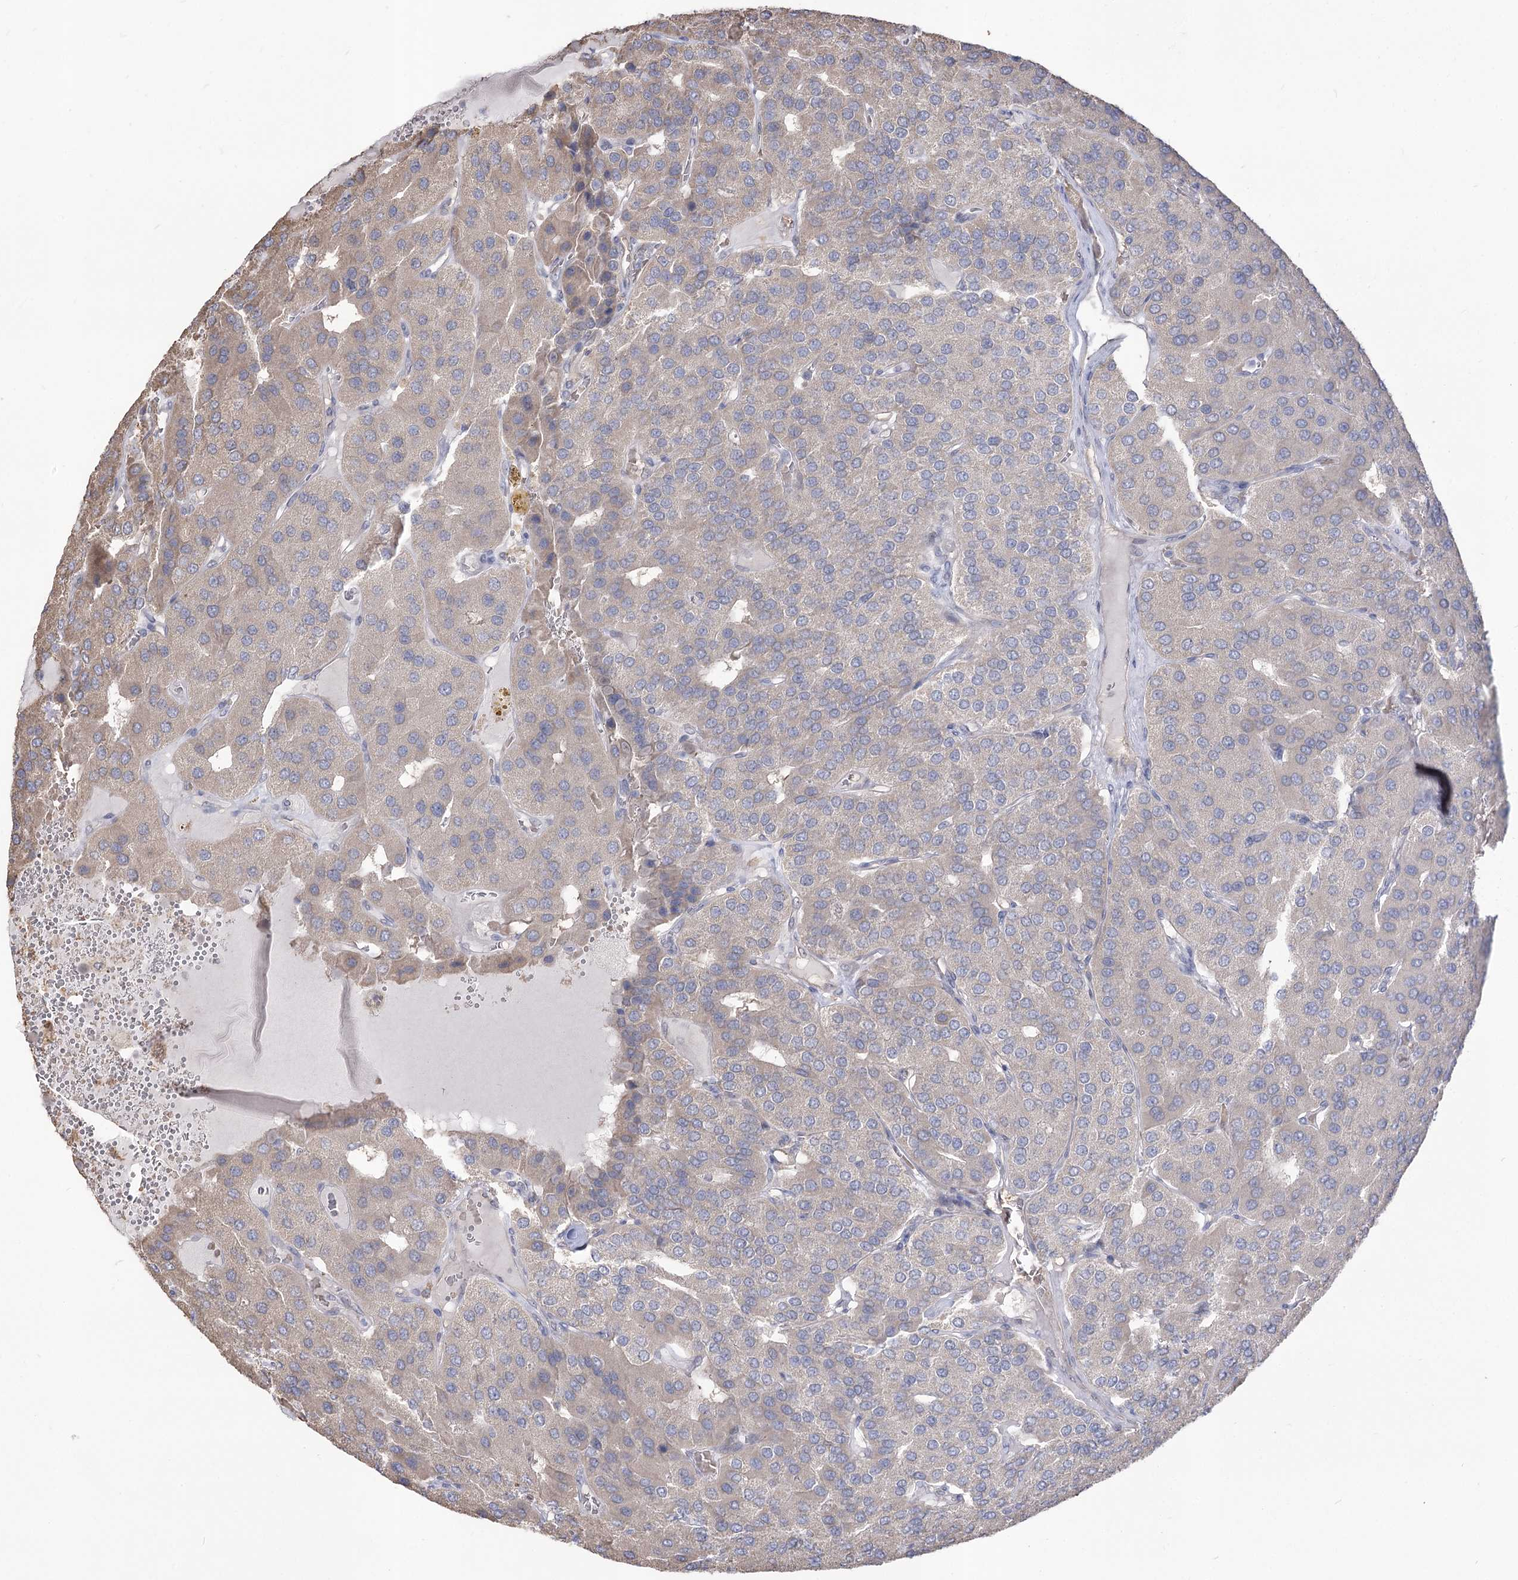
{"staining": {"intensity": "negative", "quantity": "none", "location": "none"}, "tissue": "parathyroid gland", "cell_type": "Glandular cells", "image_type": "normal", "snomed": [{"axis": "morphology", "description": "Normal tissue, NOS"}, {"axis": "morphology", "description": "Adenoma, NOS"}, {"axis": "topography", "description": "Parathyroid gland"}], "caption": "Photomicrograph shows no protein staining in glandular cells of normal parathyroid gland. (Stains: DAB immunohistochemistry (IHC) with hematoxylin counter stain, Microscopy: brightfield microscopy at high magnification).", "gene": "R3HDM2", "patient": {"sex": "female", "age": 86}}